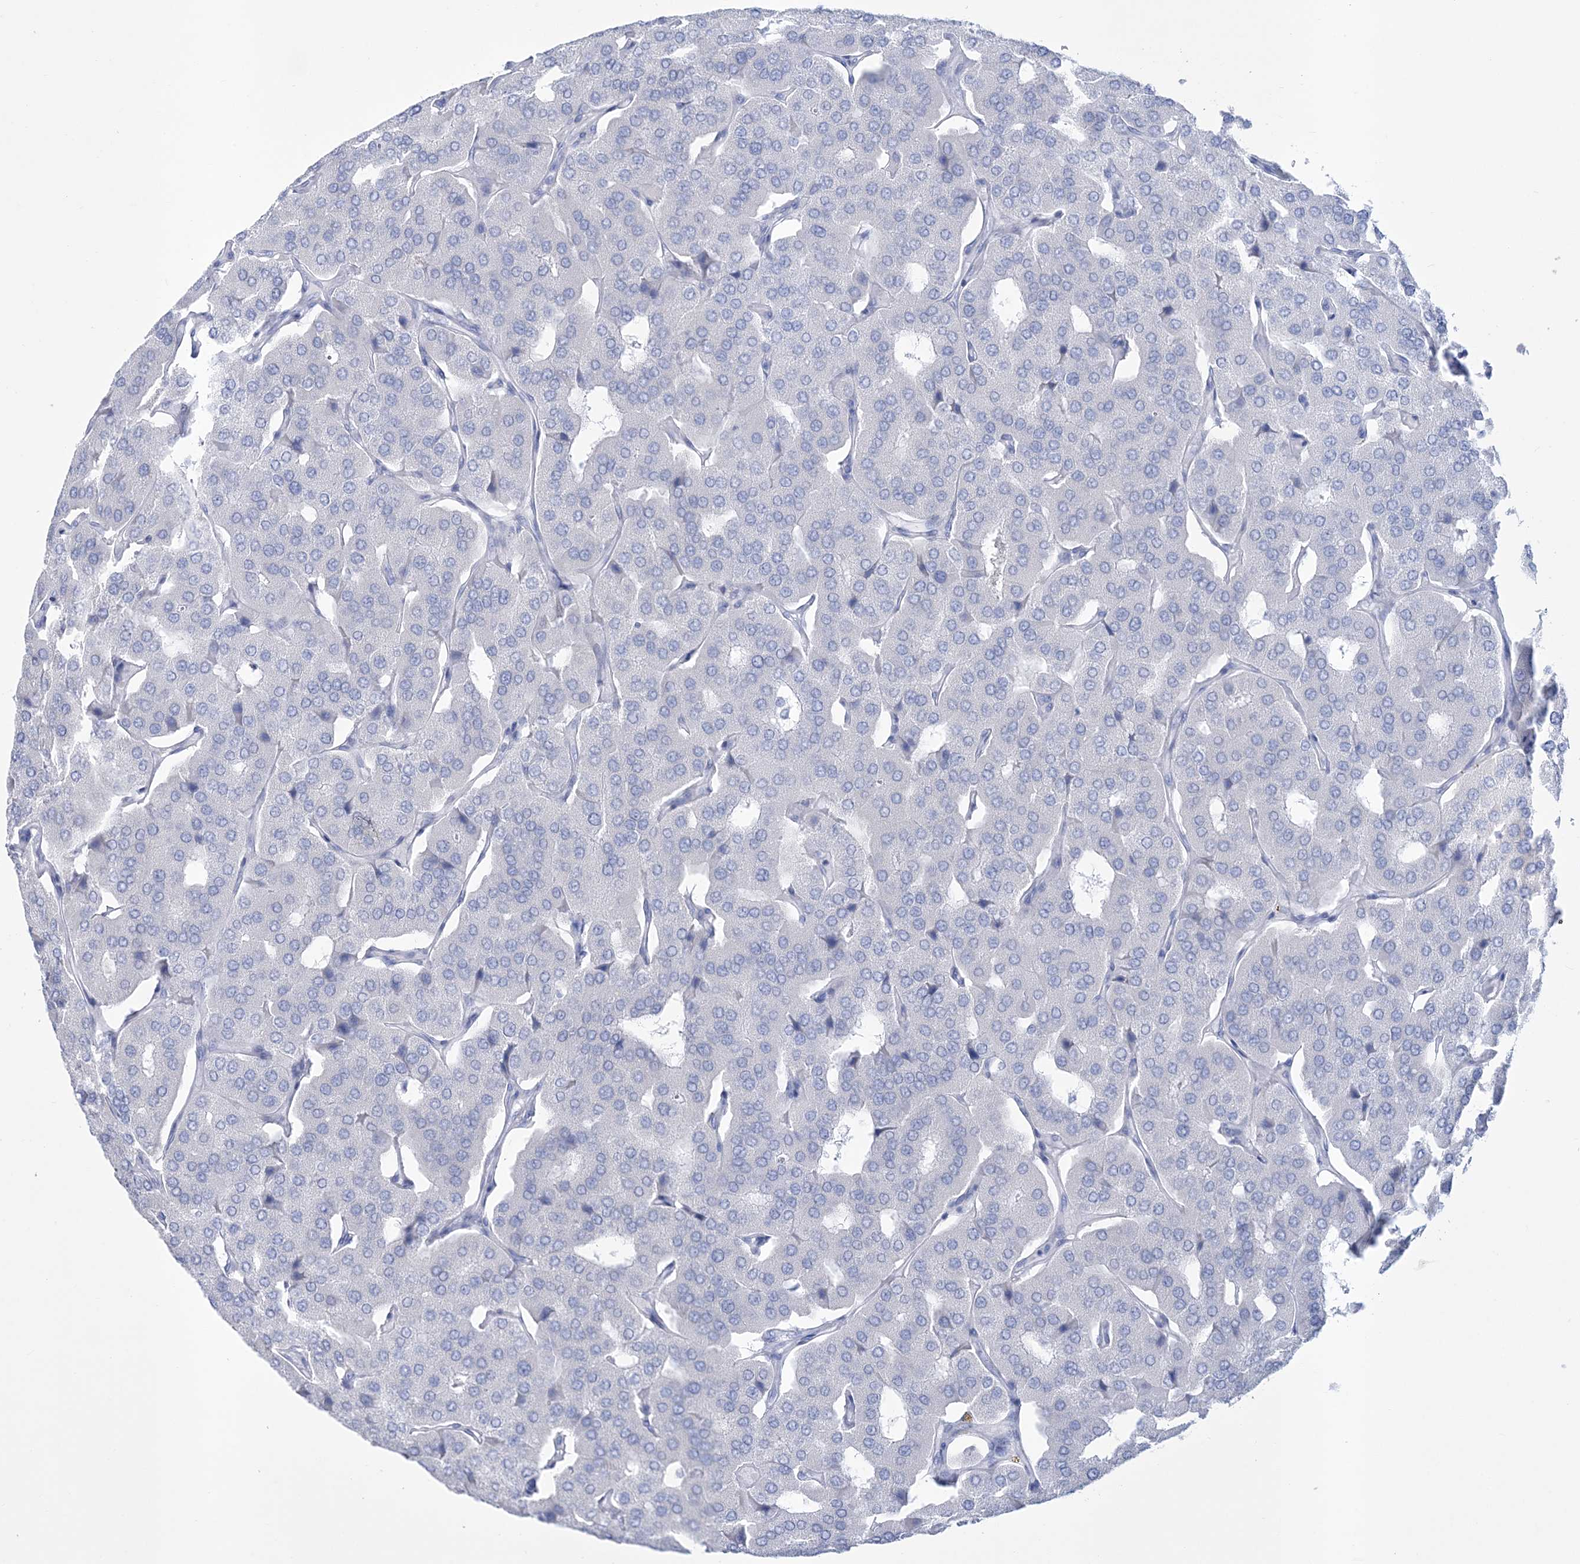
{"staining": {"intensity": "negative", "quantity": "none", "location": "none"}, "tissue": "parathyroid gland", "cell_type": "Glandular cells", "image_type": "normal", "snomed": [{"axis": "morphology", "description": "Normal tissue, NOS"}, {"axis": "morphology", "description": "Adenoma, NOS"}, {"axis": "topography", "description": "Parathyroid gland"}], "caption": "A high-resolution histopathology image shows immunohistochemistry staining of benign parathyroid gland, which demonstrates no significant staining in glandular cells. (DAB (3,3'-diaminobenzidine) IHC visualized using brightfield microscopy, high magnification).", "gene": "RBP2", "patient": {"sex": "female", "age": 86}}